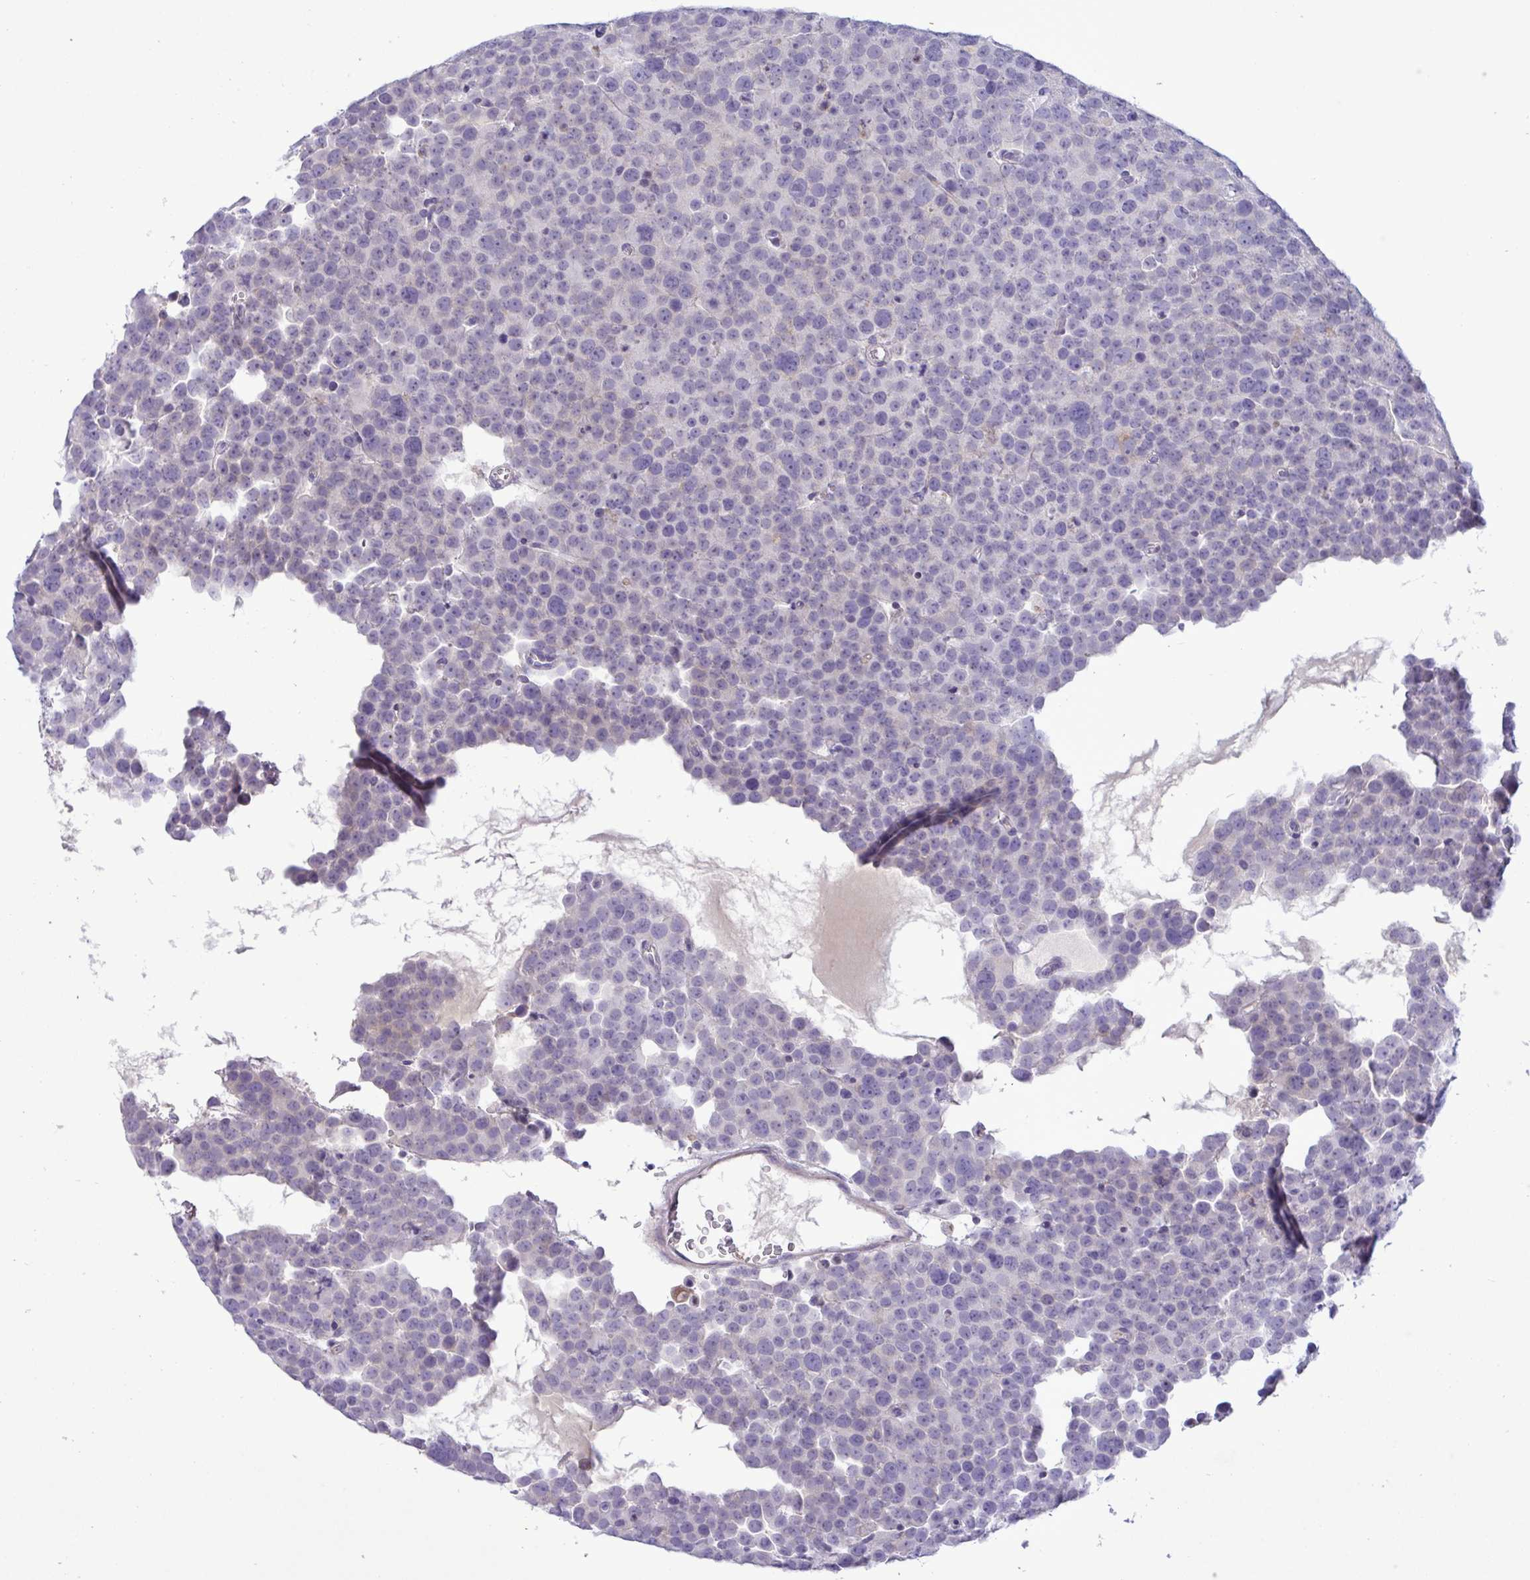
{"staining": {"intensity": "negative", "quantity": "none", "location": "none"}, "tissue": "testis cancer", "cell_type": "Tumor cells", "image_type": "cancer", "snomed": [{"axis": "morphology", "description": "Seminoma, NOS"}, {"axis": "topography", "description": "Testis"}], "caption": "DAB immunohistochemical staining of testis cancer shows no significant staining in tumor cells. The staining is performed using DAB brown chromogen with nuclei counter-stained in using hematoxylin.", "gene": "FAM86B1", "patient": {"sex": "male", "age": 71}}